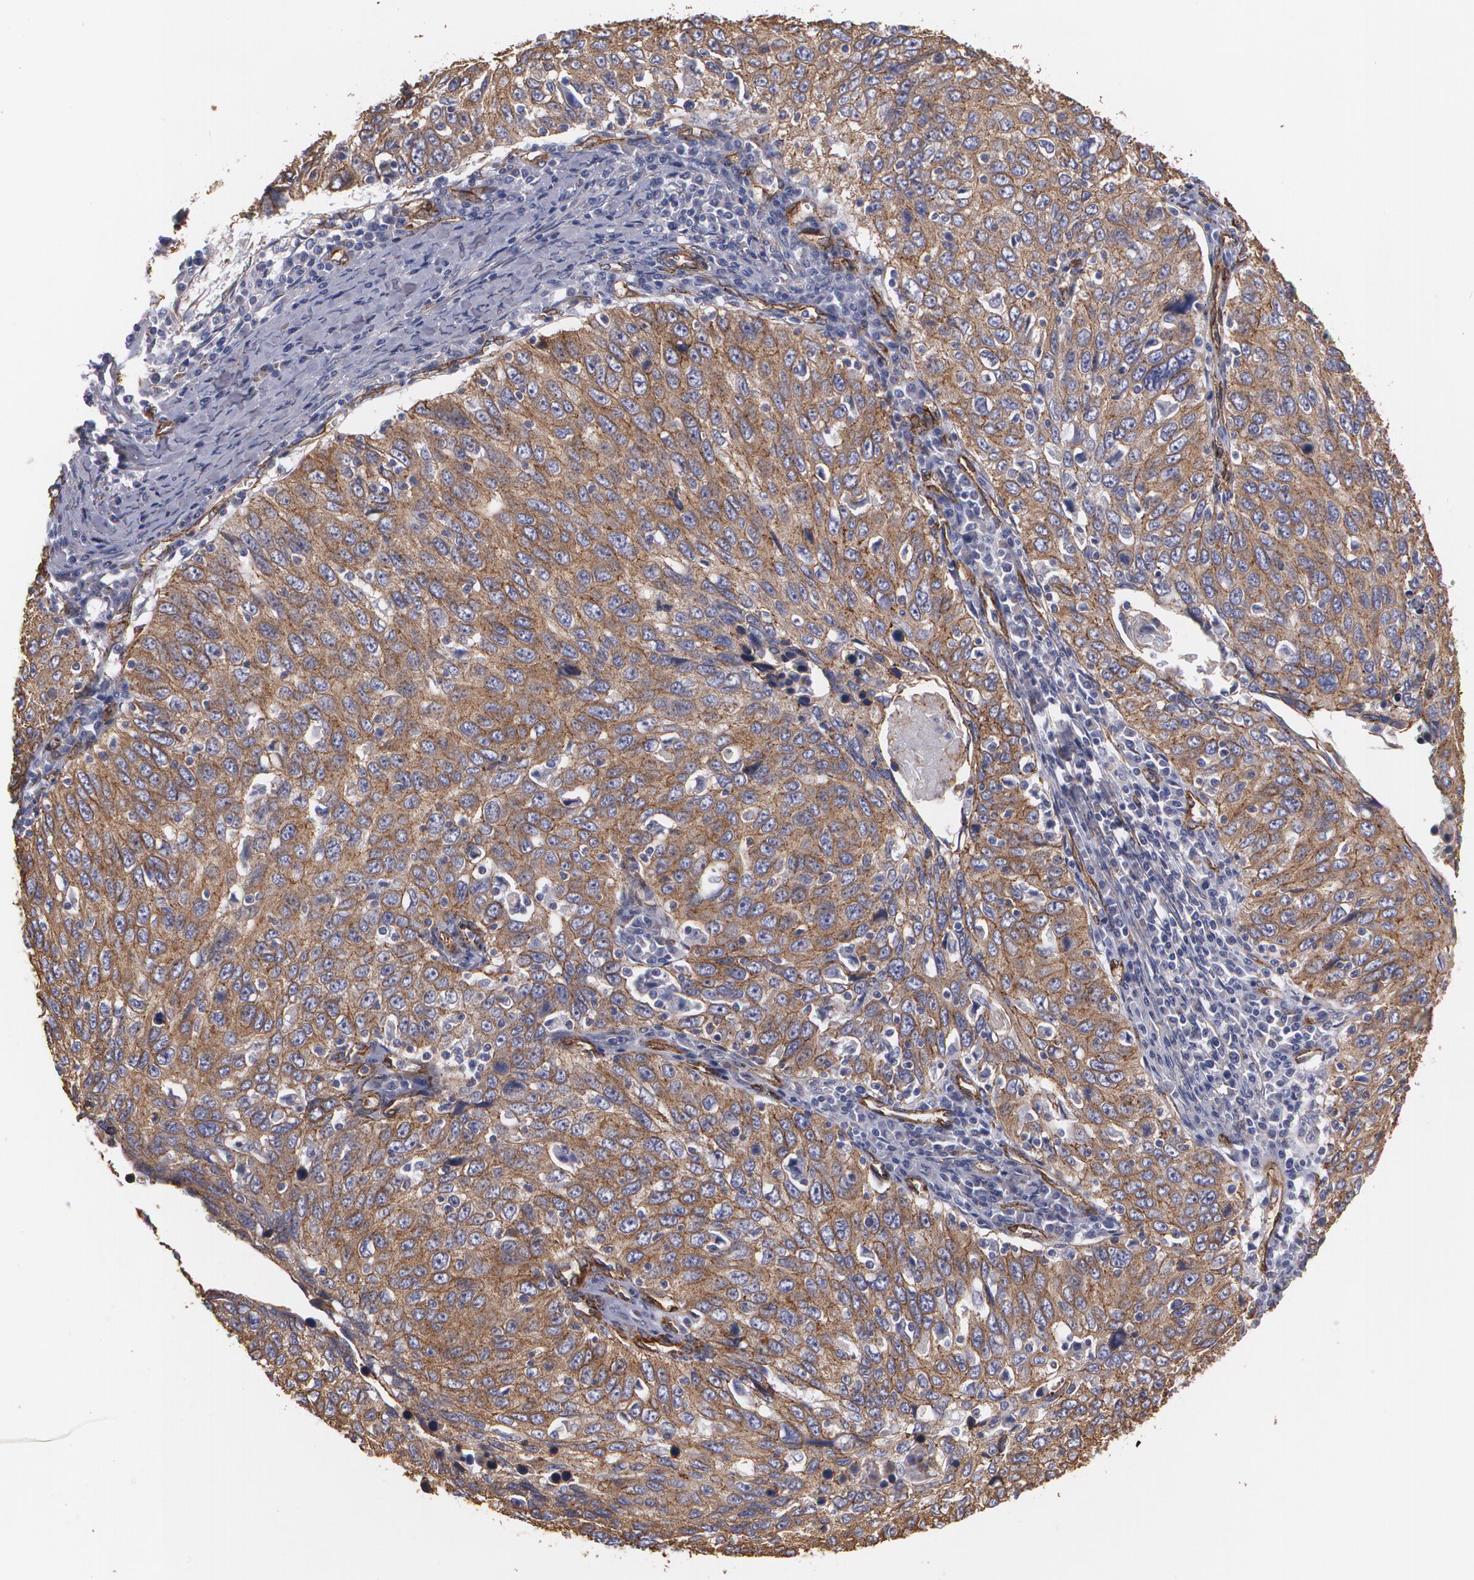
{"staining": {"intensity": "strong", "quantity": ">75%", "location": "cytoplasmic/membranous"}, "tissue": "cervical cancer", "cell_type": "Tumor cells", "image_type": "cancer", "snomed": [{"axis": "morphology", "description": "Squamous cell carcinoma, NOS"}, {"axis": "topography", "description": "Cervix"}], "caption": "High-magnification brightfield microscopy of squamous cell carcinoma (cervical) stained with DAB (brown) and counterstained with hematoxylin (blue). tumor cells exhibit strong cytoplasmic/membranous staining is seen in approximately>75% of cells.", "gene": "TJP1", "patient": {"sex": "female", "age": 53}}